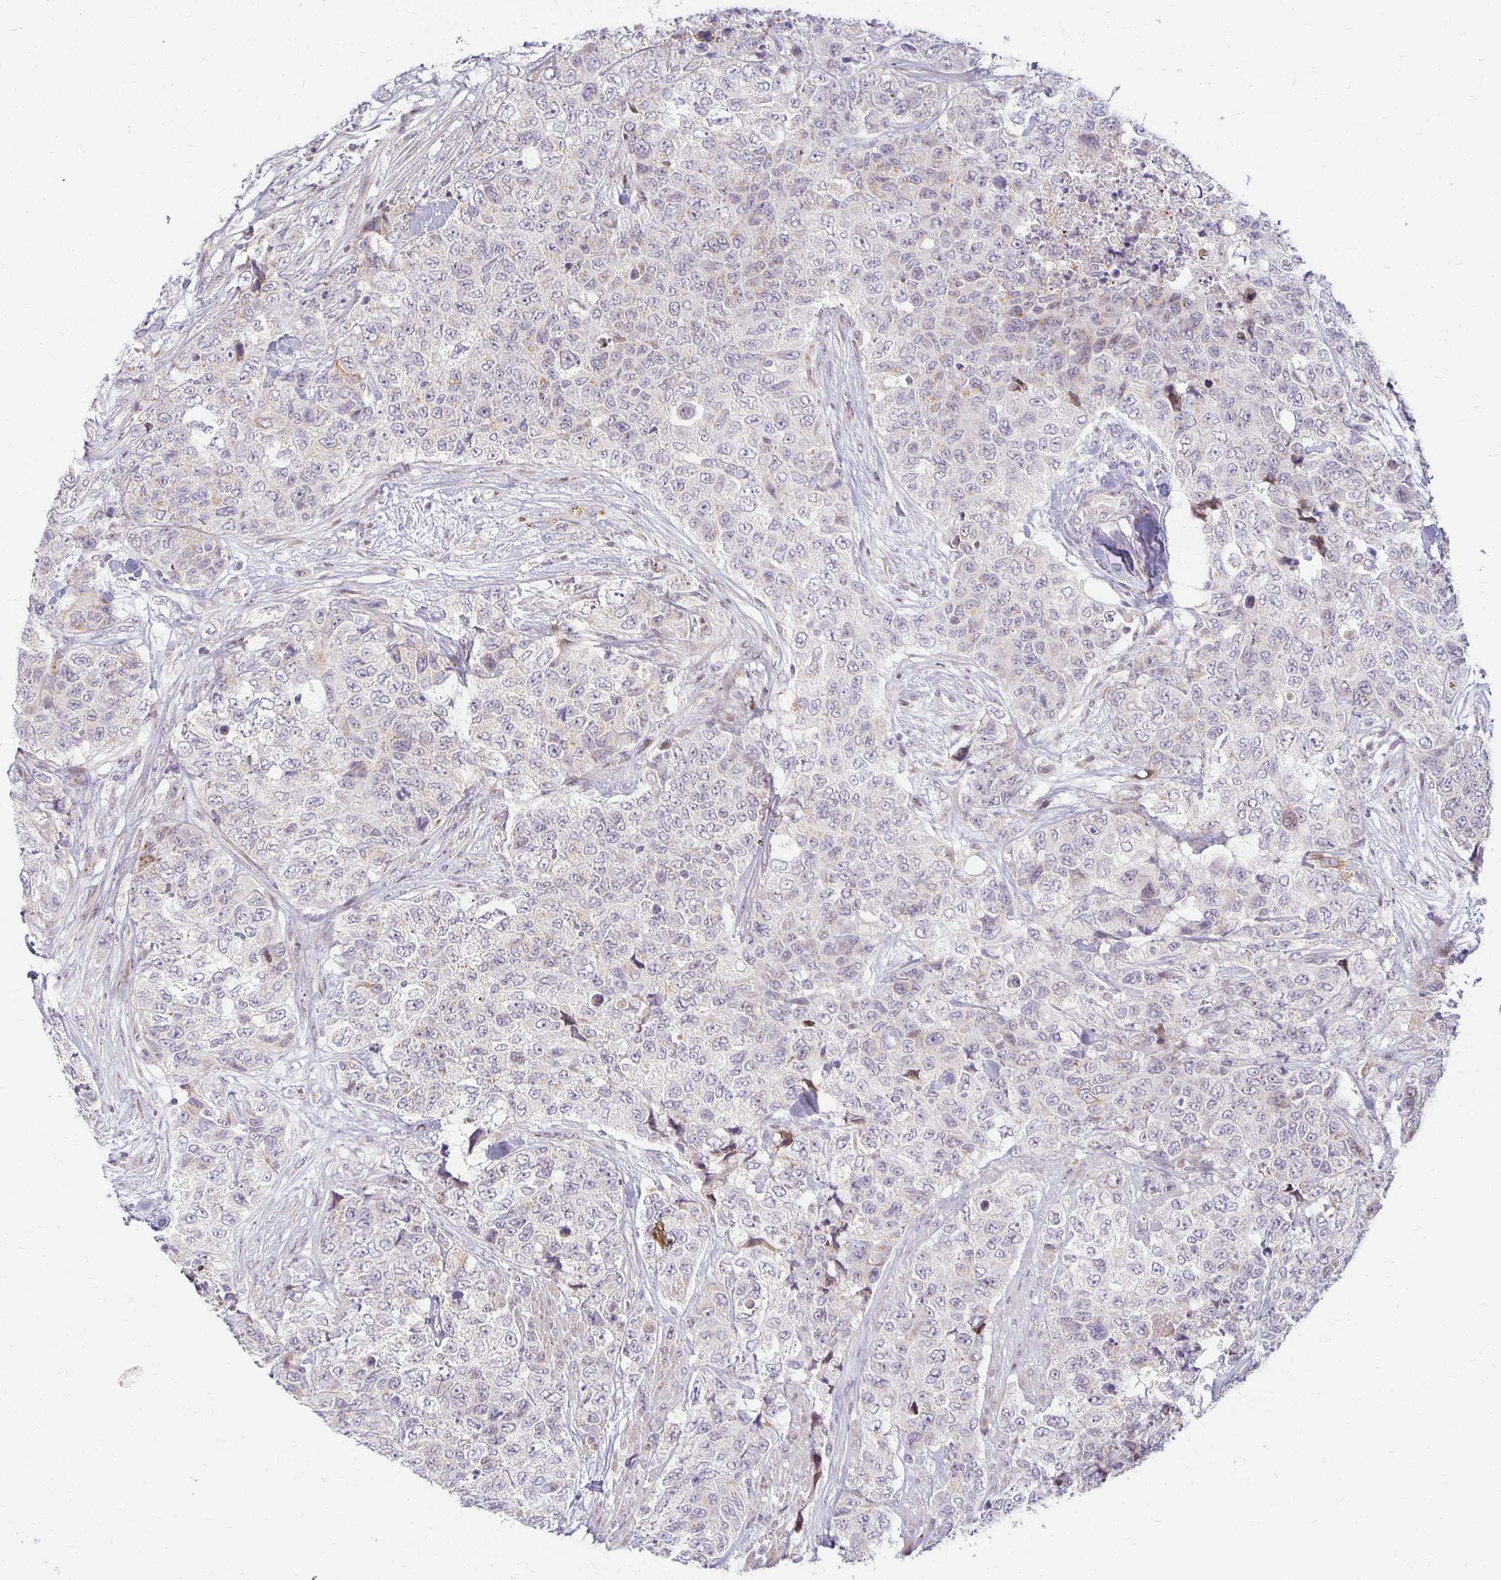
{"staining": {"intensity": "negative", "quantity": "none", "location": "none"}, "tissue": "urothelial cancer", "cell_type": "Tumor cells", "image_type": "cancer", "snomed": [{"axis": "morphology", "description": "Urothelial carcinoma, High grade"}, {"axis": "topography", "description": "Urinary bladder"}], "caption": "This is an immunohistochemistry (IHC) micrograph of human urothelial carcinoma (high-grade). There is no positivity in tumor cells.", "gene": "EHF", "patient": {"sex": "female", "age": 78}}